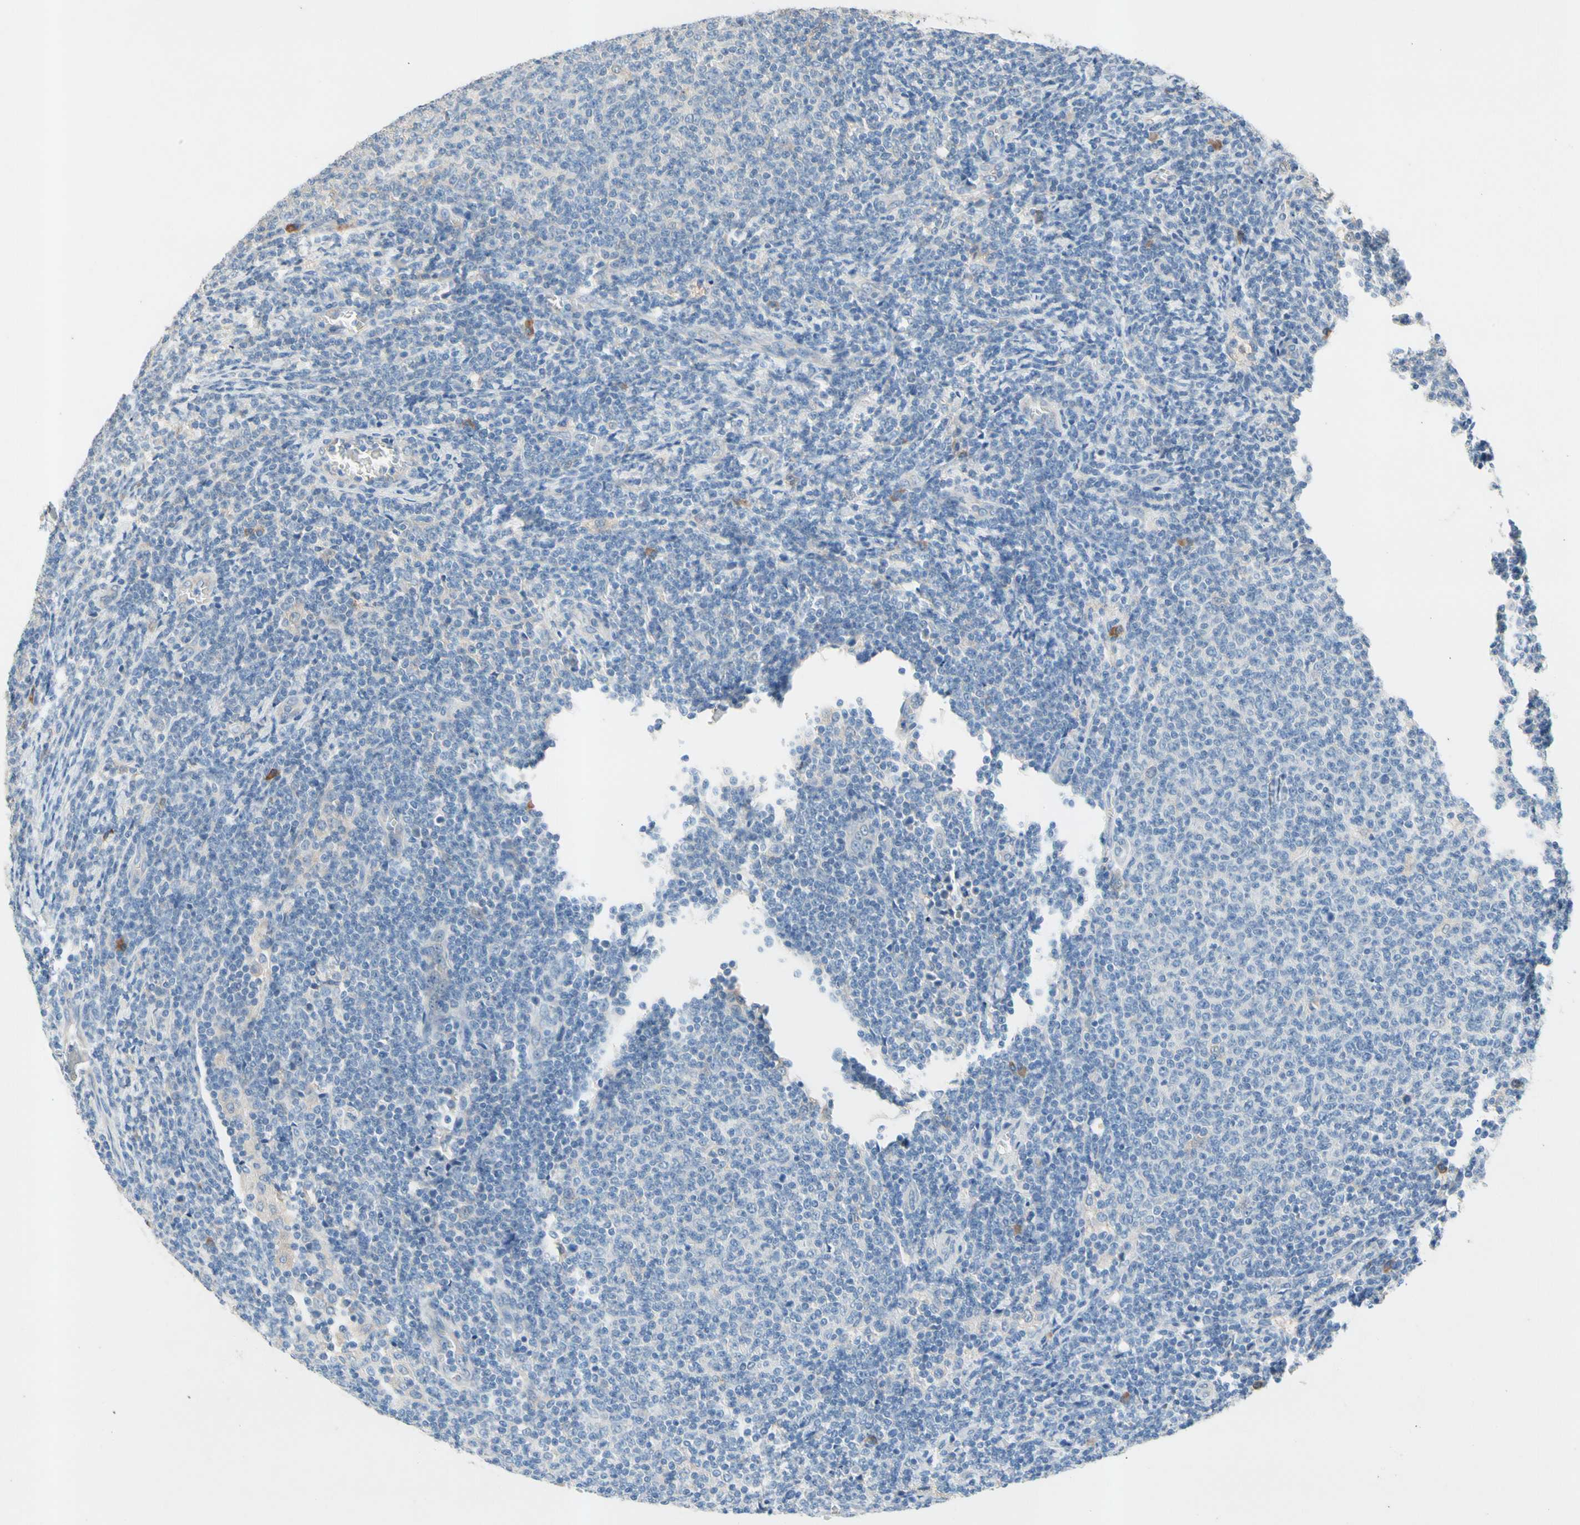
{"staining": {"intensity": "negative", "quantity": "none", "location": "none"}, "tissue": "lymphoma", "cell_type": "Tumor cells", "image_type": "cancer", "snomed": [{"axis": "morphology", "description": "Malignant lymphoma, non-Hodgkin's type, Low grade"}, {"axis": "topography", "description": "Lymph node"}], "caption": "The photomicrograph shows no significant positivity in tumor cells of lymphoma.", "gene": "PRDX4", "patient": {"sex": "male", "age": 66}}